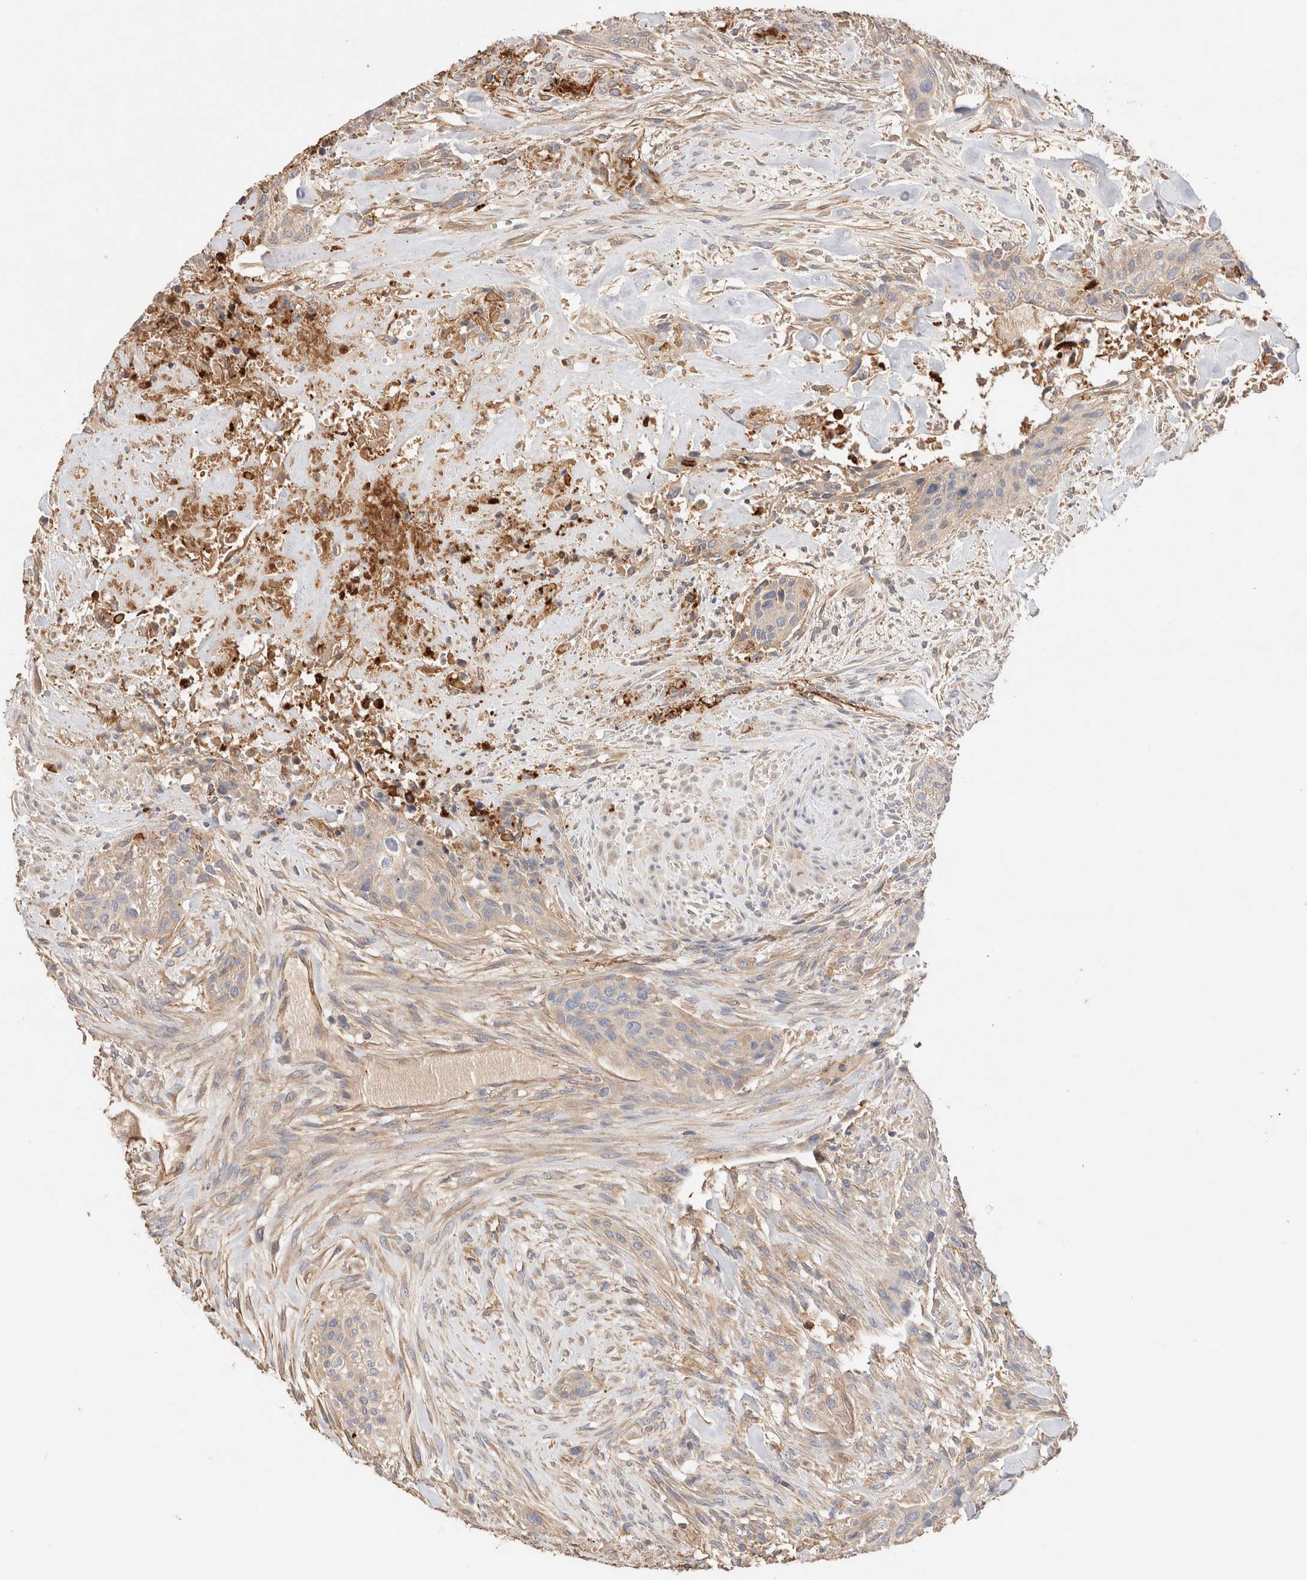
{"staining": {"intensity": "weak", "quantity": ">75%", "location": "cytoplasmic/membranous"}, "tissue": "urothelial cancer", "cell_type": "Tumor cells", "image_type": "cancer", "snomed": [{"axis": "morphology", "description": "Urothelial carcinoma, High grade"}, {"axis": "topography", "description": "Urinary bladder"}], "caption": "High-power microscopy captured an immunohistochemistry photomicrograph of urothelial cancer, revealing weak cytoplasmic/membranous expression in about >75% of tumor cells.", "gene": "PROS1", "patient": {"sex": "male", "age": 35}}